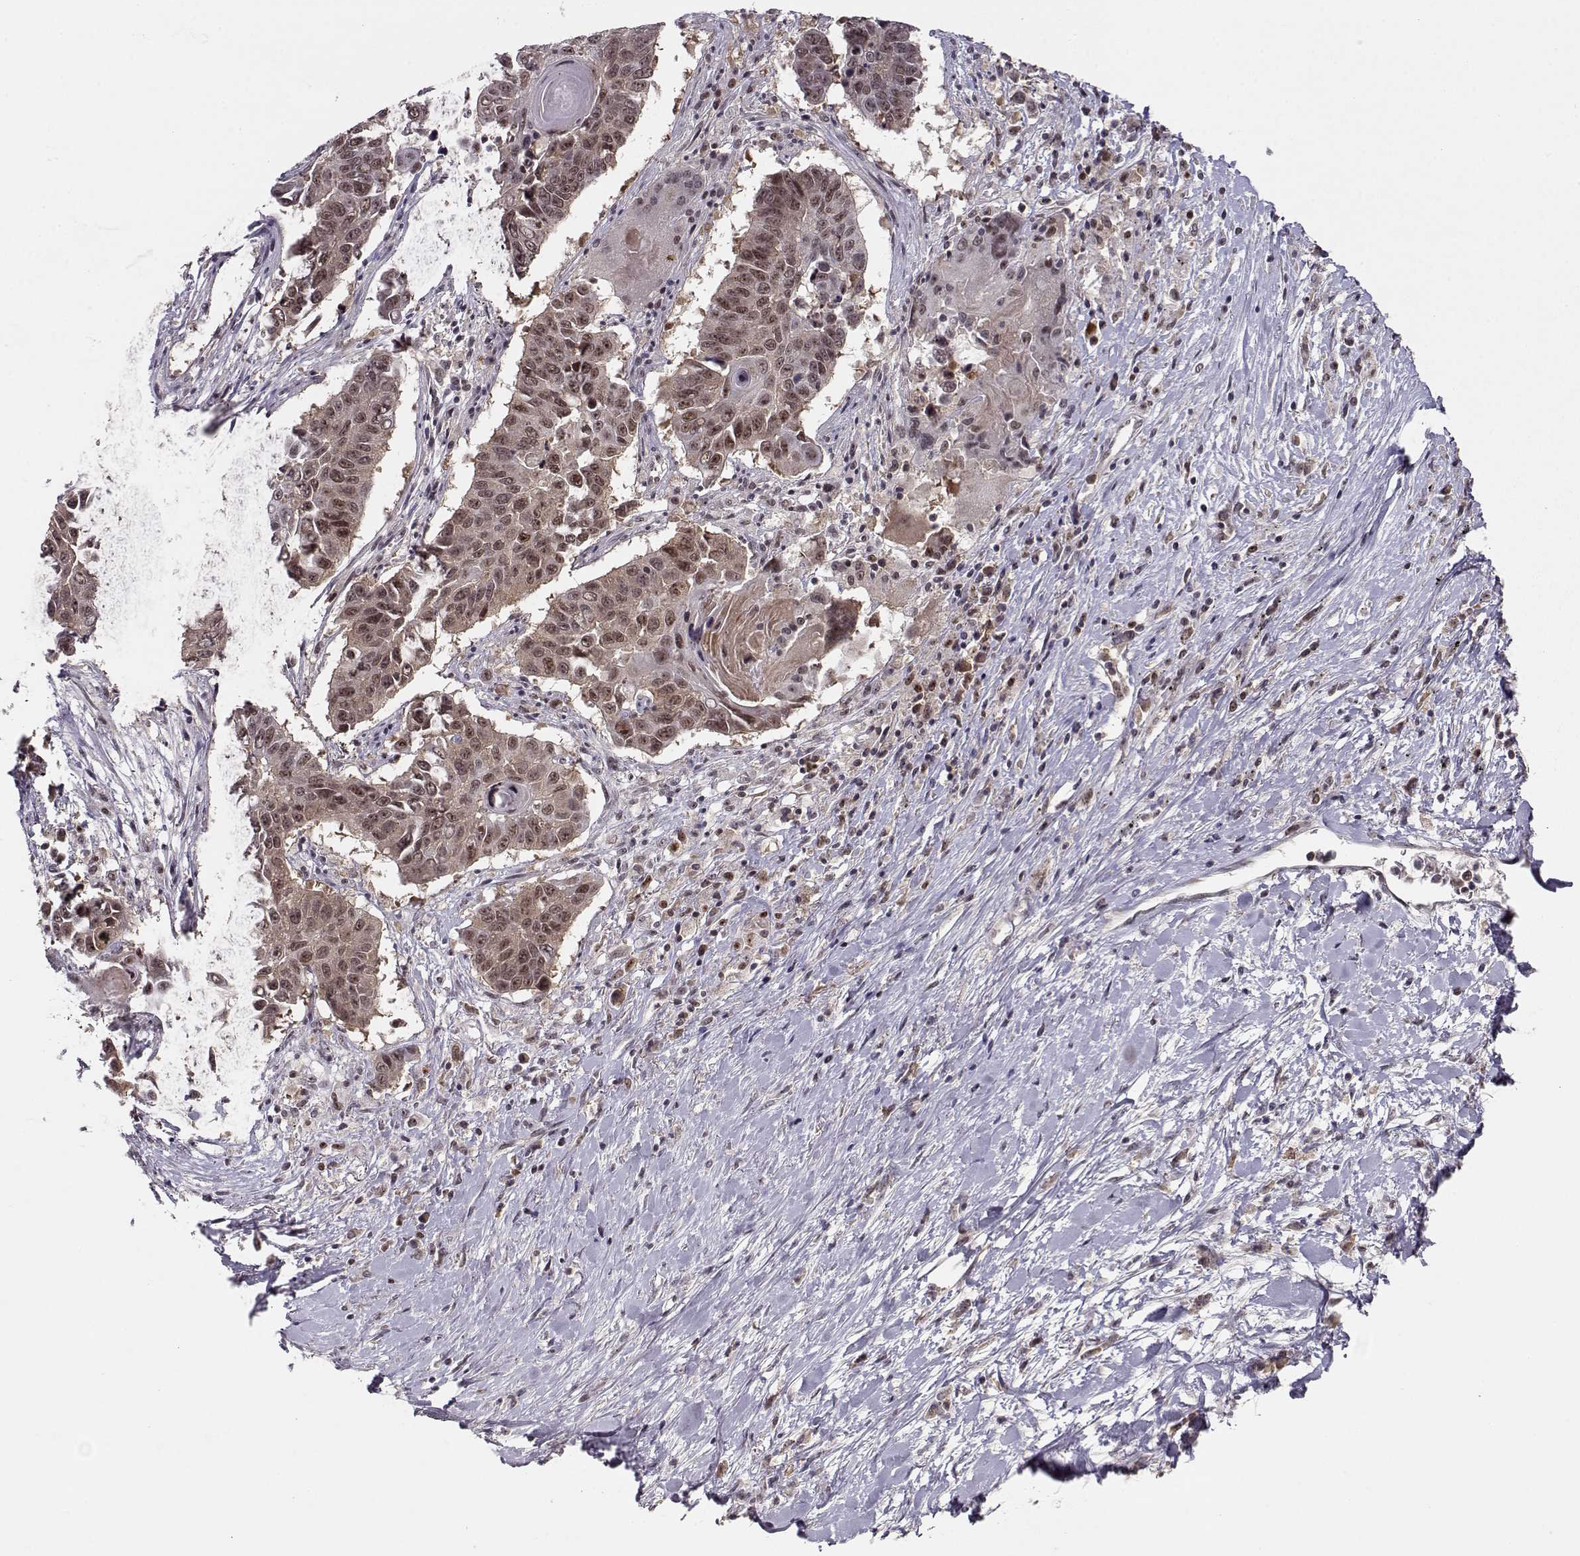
{"staining": {"intensity": "weak", "quantity": "25%-75%", "location": "nuclear"}, "tissue": "lung cancer", "cell_type": "Tumor cells", "image_type": "cancer", "snomed": [{"axis": "morphology", "description": "Squamous cell carcinoma, NOS"}, {"axis": "topography", "description": "Lung"}], "caption": "Brown immunohistochemical staining in lung squamous cell carcinoma shows weak nuclear positivity in about 25%-75% of tumor cells.", "gene": "CSNK2A1", "patient": {"sex": "male", "age": 73}}